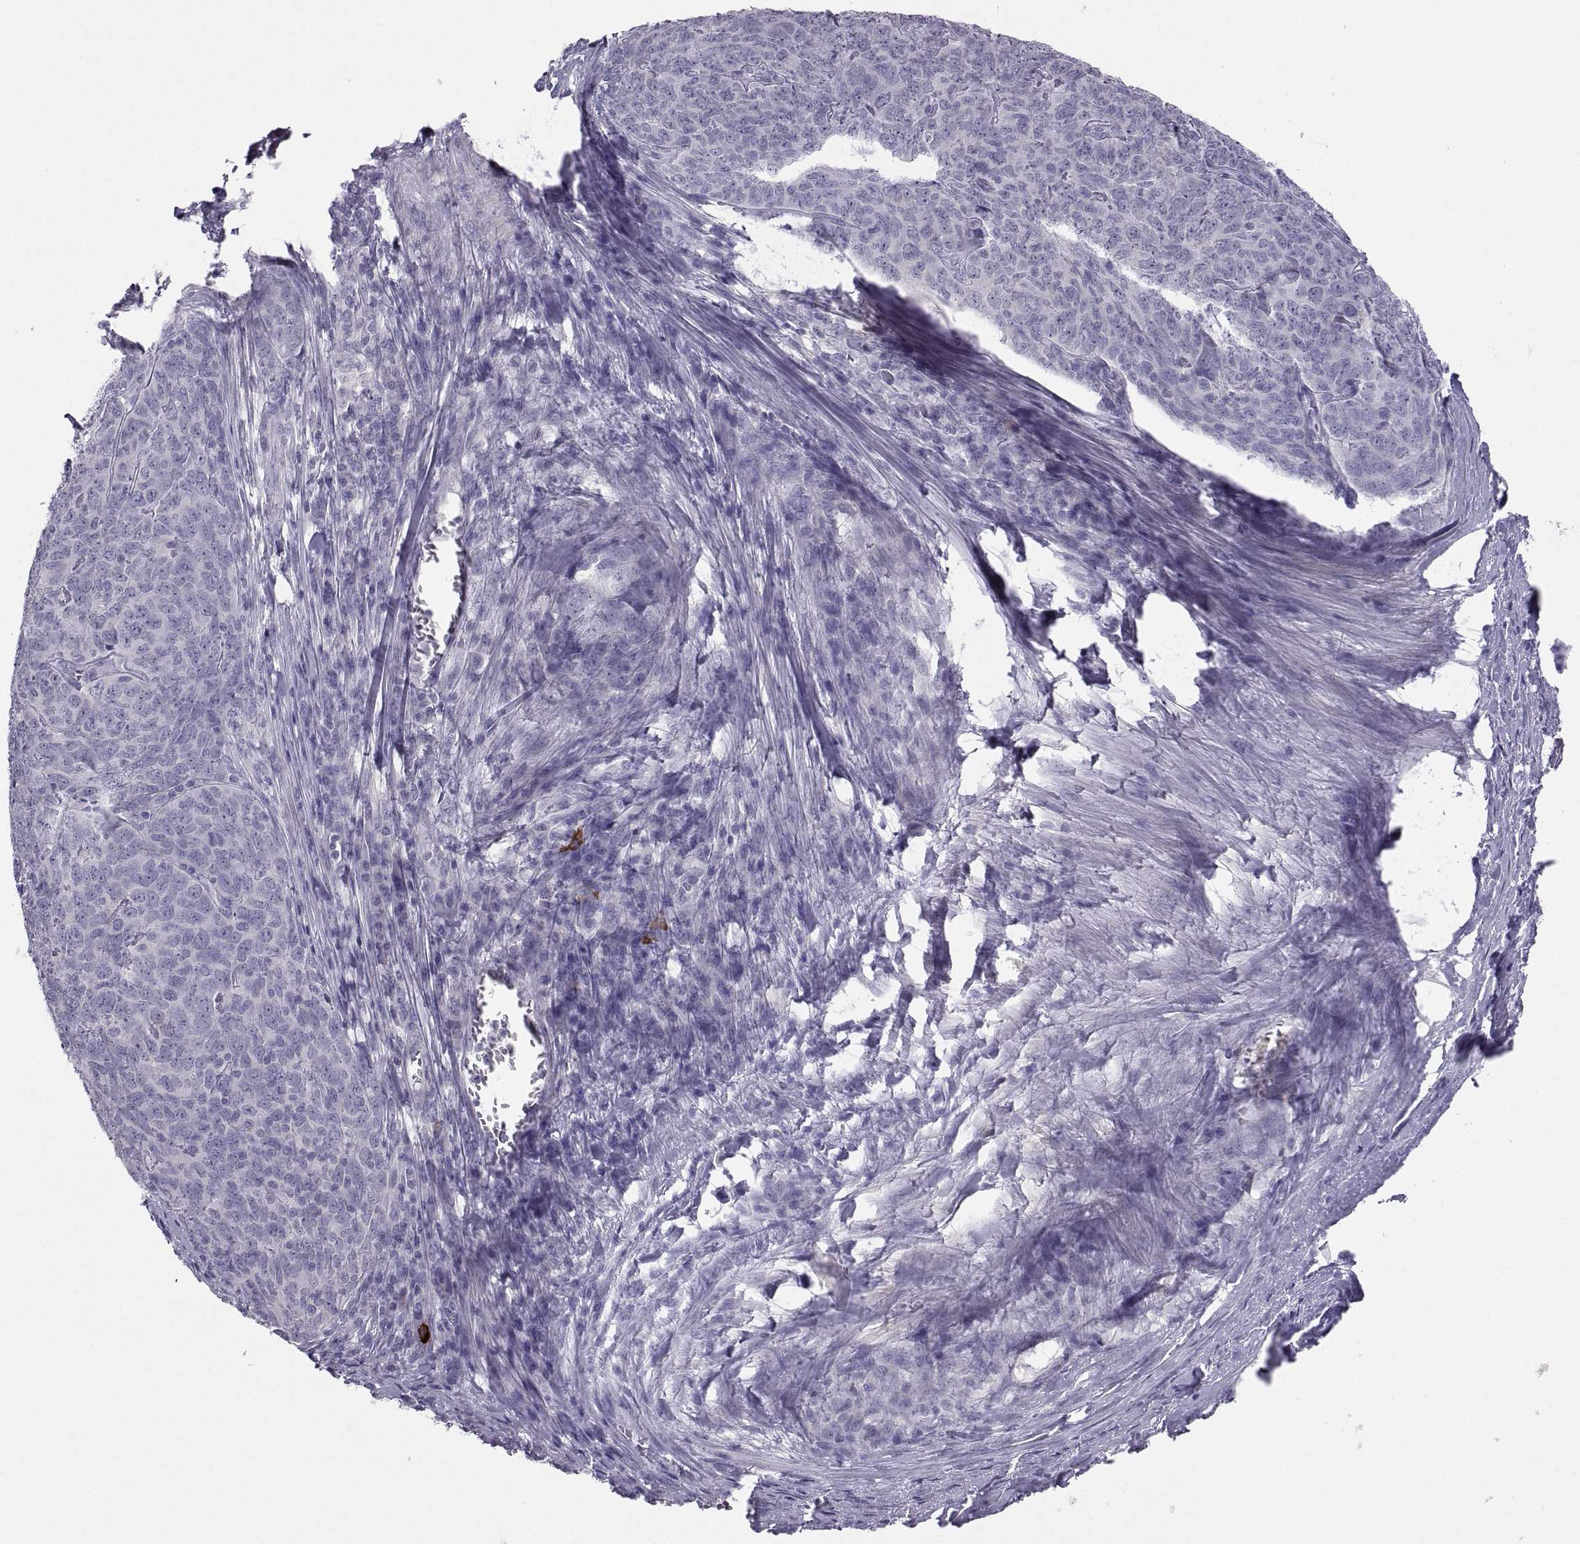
{"staining": {"intensity": "negative", "quantity": "none", "location": "none"}, "tissue": "skin cancer", "cell_type": "Tumor cells", "image_type": "cancer", "snomed": [{"axis": "morphology", "description": "Squamous cell carcinoma, NOS"}, {"axis": "topography", "description": "Skin"}, {"axis": "topography", "description": "Anal"}], "caption": "Skin cancer (squamous cell carcinoma) was stained to show a protein in brown. There is no significant positivity in tumor cells.", "gene": "IGSF1", "patient": {"sex": "female", "age": 51}}